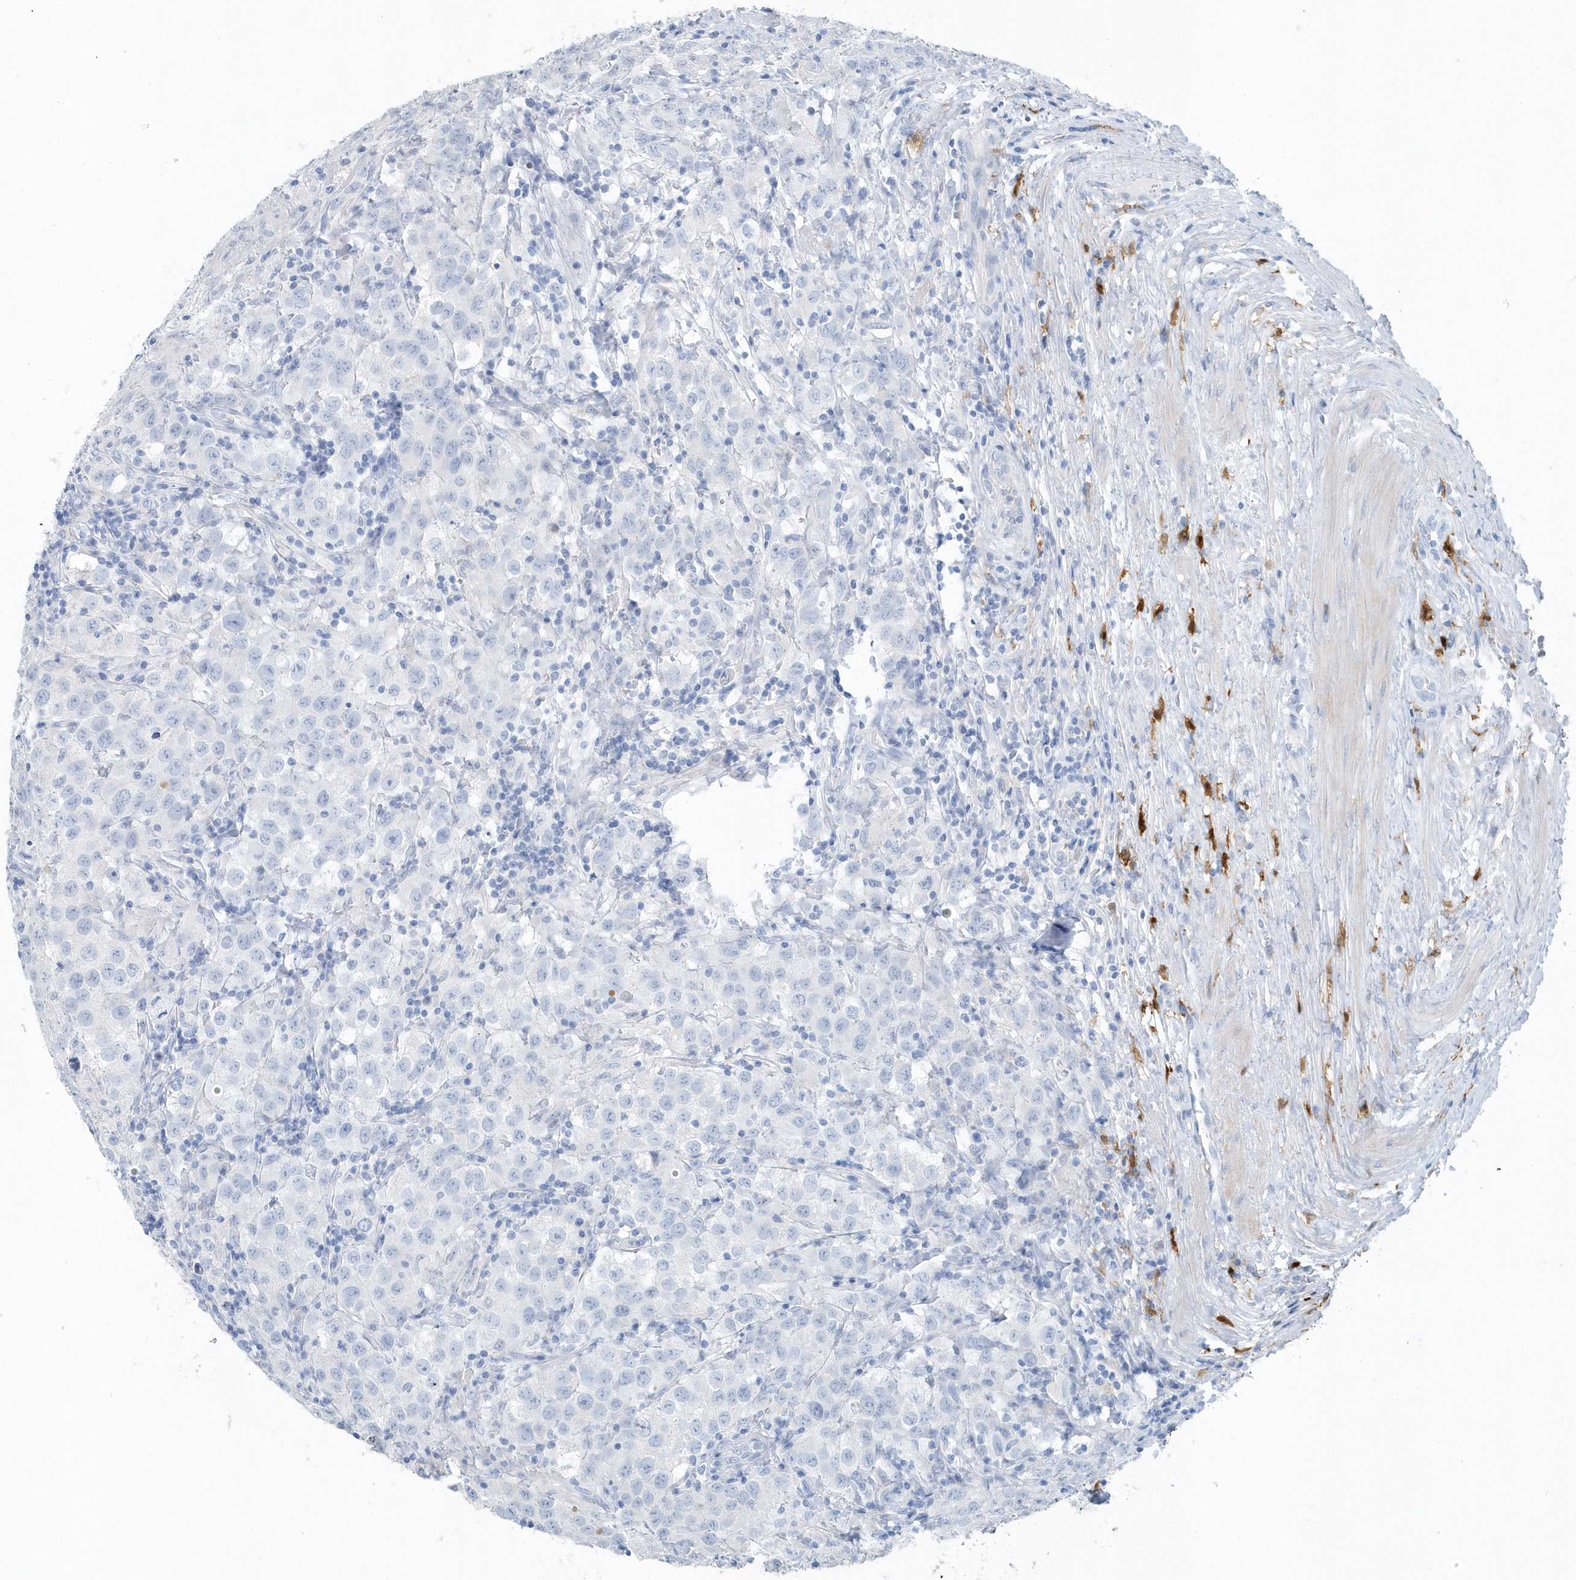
{"staining": {"intensity": "negative", "quantity": "none", "location": "none"}, "tissue": "testis cancer", "cell_type": "Tumor cells", "image_type": "cancer", "snomed": [{"axis": "morphology", "description": "Seminoma, NOS"}, {"axis": "morphology", "description": "Carcinoma, Embryonal, NOS"}, {"axis": "topography", "description": "Testis"}], "caption": "Tumor cells are negative for brown protein staining in testis cancer. (IHC, brightfield microscopy, high magnification).", "gene": "FAM98A", "patient": {"sex": "male", "age": 43}}